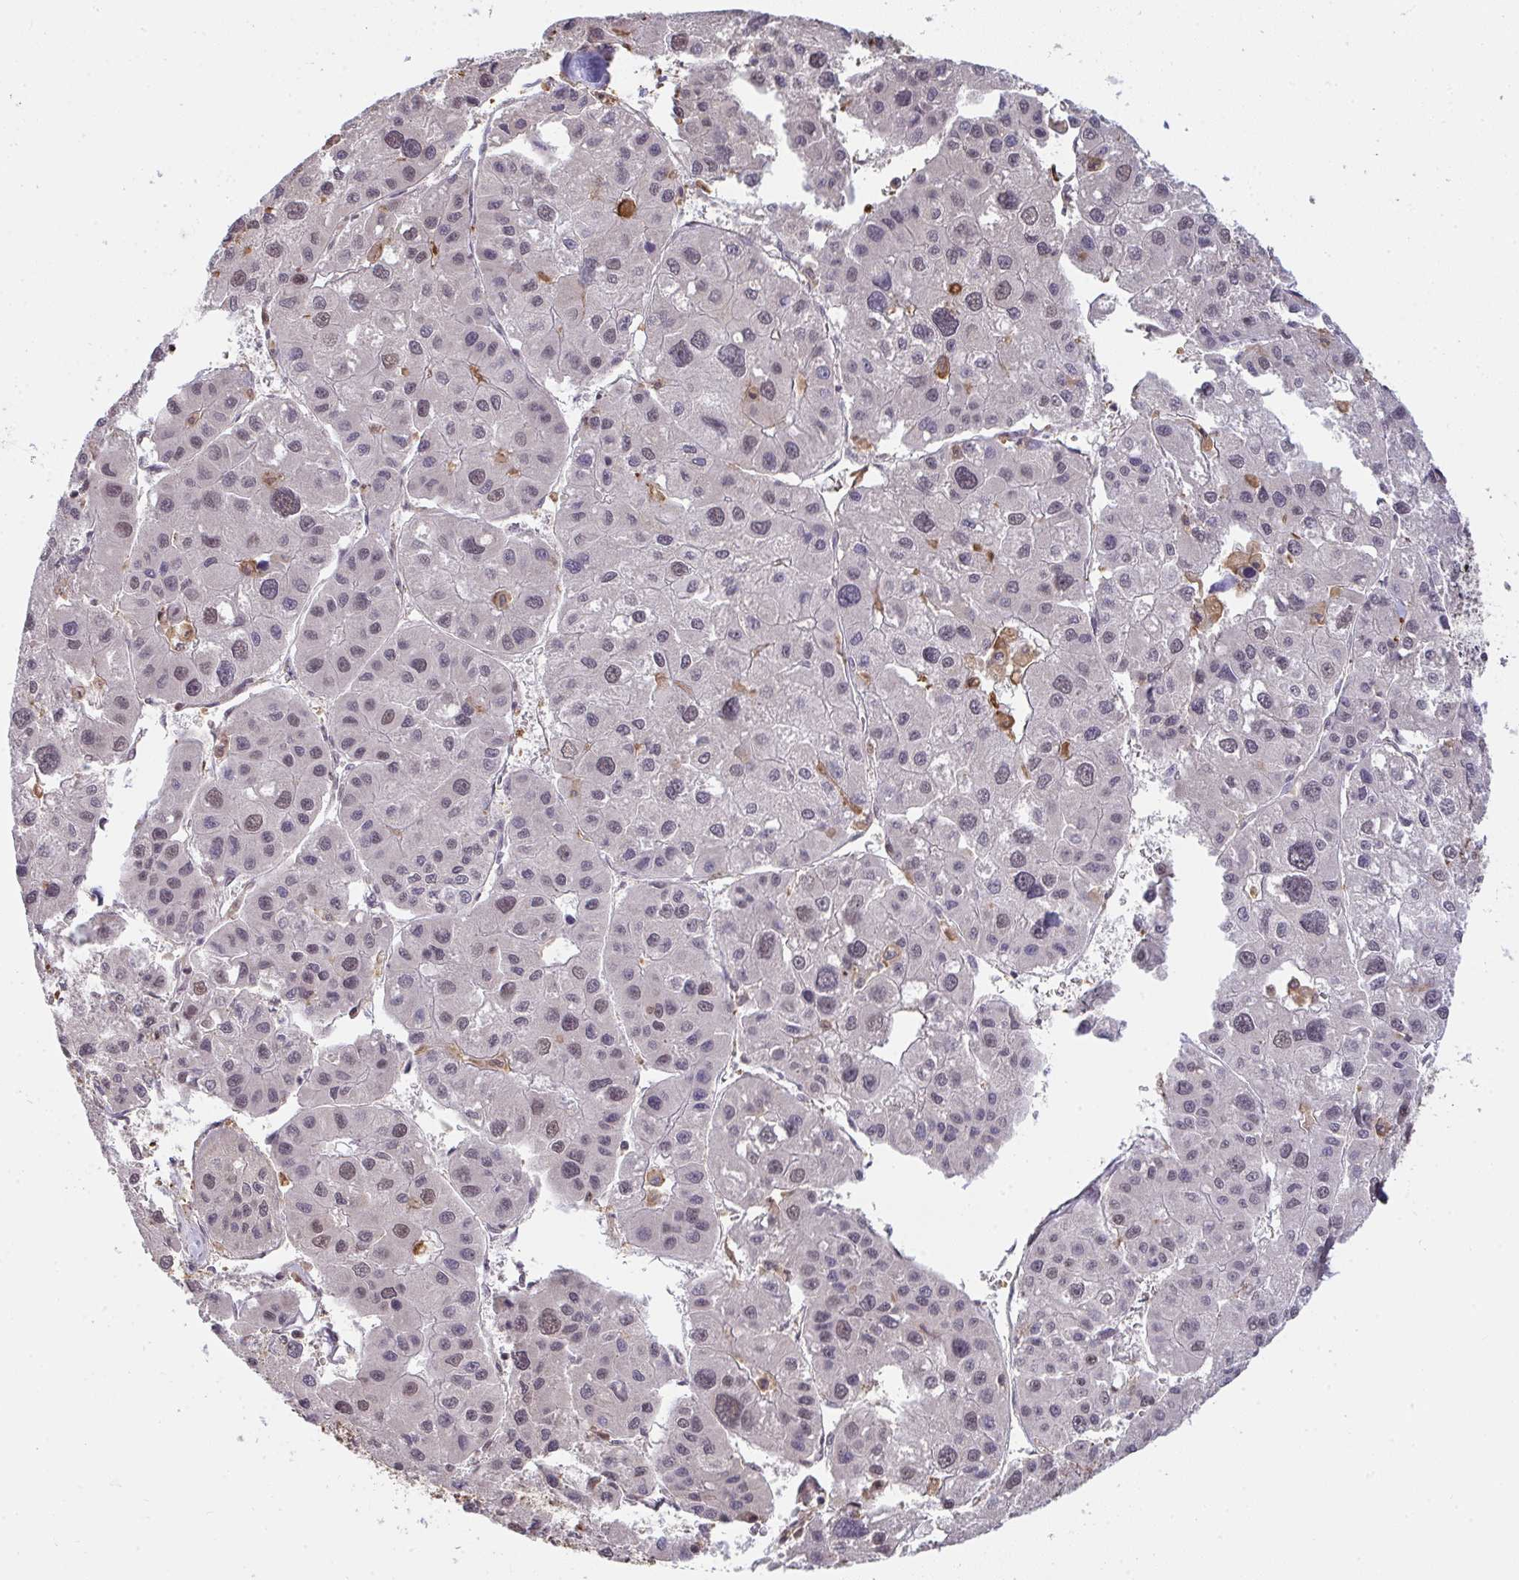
{"staining": {"intensity": "negative", "quantity": "none", "location": "none"}, "tissue": "liver cancer", "cell_type": "Tumor cells", "image_type": "cancer", "snomed": [{"axis": "morphology", "description": "Carcinoma, Hepatocellular, NOS"}, {"axis": "topography", "description": "Liver"}], "caption": "This is a micrograph of immunohistochemistry (IHC) staining of liver cancer, which shows no expression in tumor cells.", "gene": "SAP30", "patient": {"sex": "male", "age": 73}}